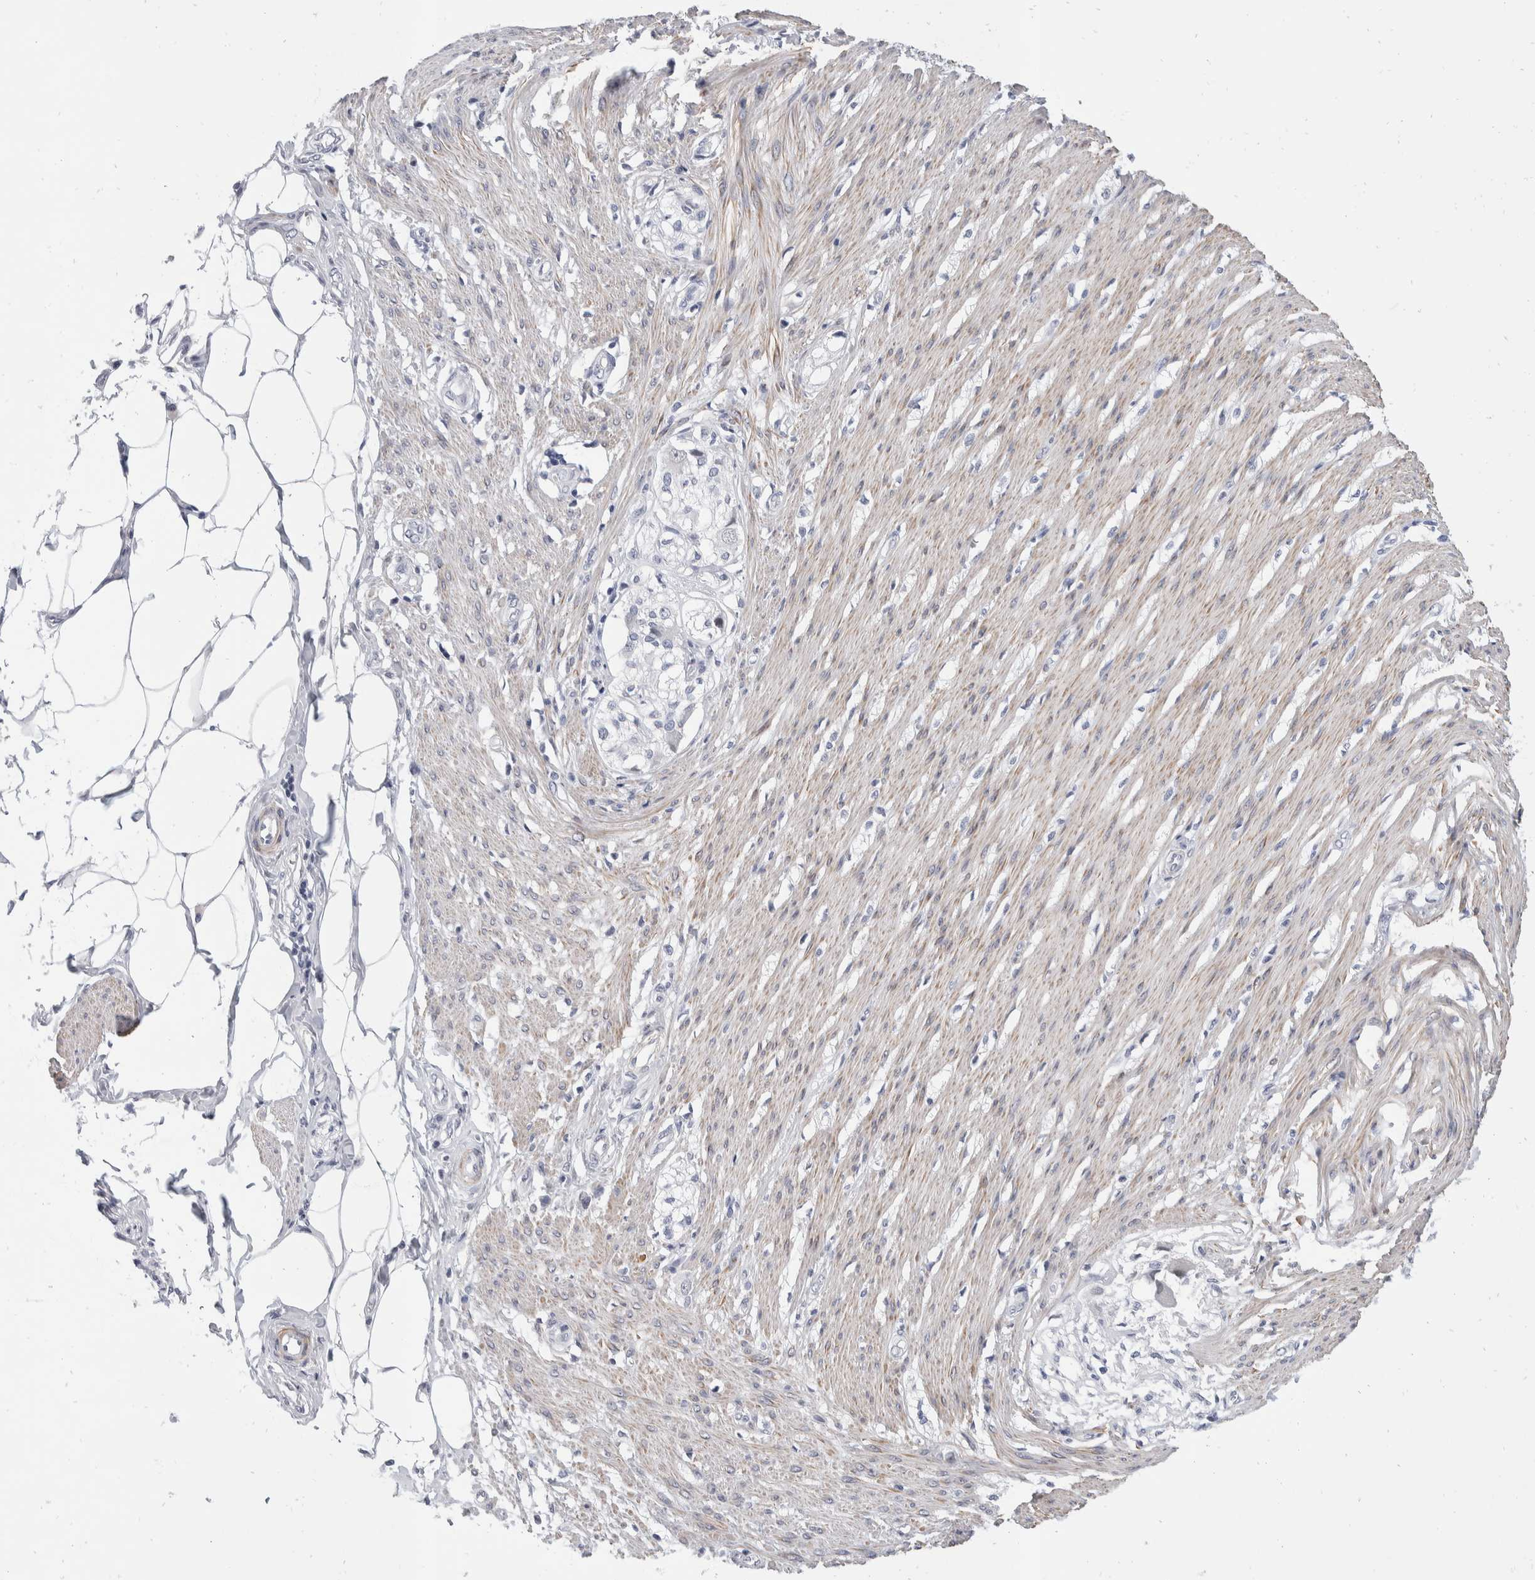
{"staining": {"intensity": "moderate", "quantity": "25%-75%", "location": "cytoplasmic/membranous"}, "tissue": "smooth muscle", "cell_type": "Smooth muscle cells", "image_type": "normal", "snomed": [{"axis": "morphology", "description": "Normal tissue, NOS"}, {"axis": "morphology", "description": "Adenocarcinoma, NOS"}, {"axis": "topography", "description": "Smooth muscle"}, {"axis": "topography", "description": "Colon"}], "caption": "A photomicrograph of smooth muscle stained for a protein shows moderate cytoplasmic/membranous brown staining in smooth muscle cells. (Stains: DAB (3,3'-diaminobenzidine) in brown, nuclei in blue, Microscopy: brightfield microscopy at high magnification).", "gene": "CATSPERD", "patient": {"sex": "male", "age": 14}}